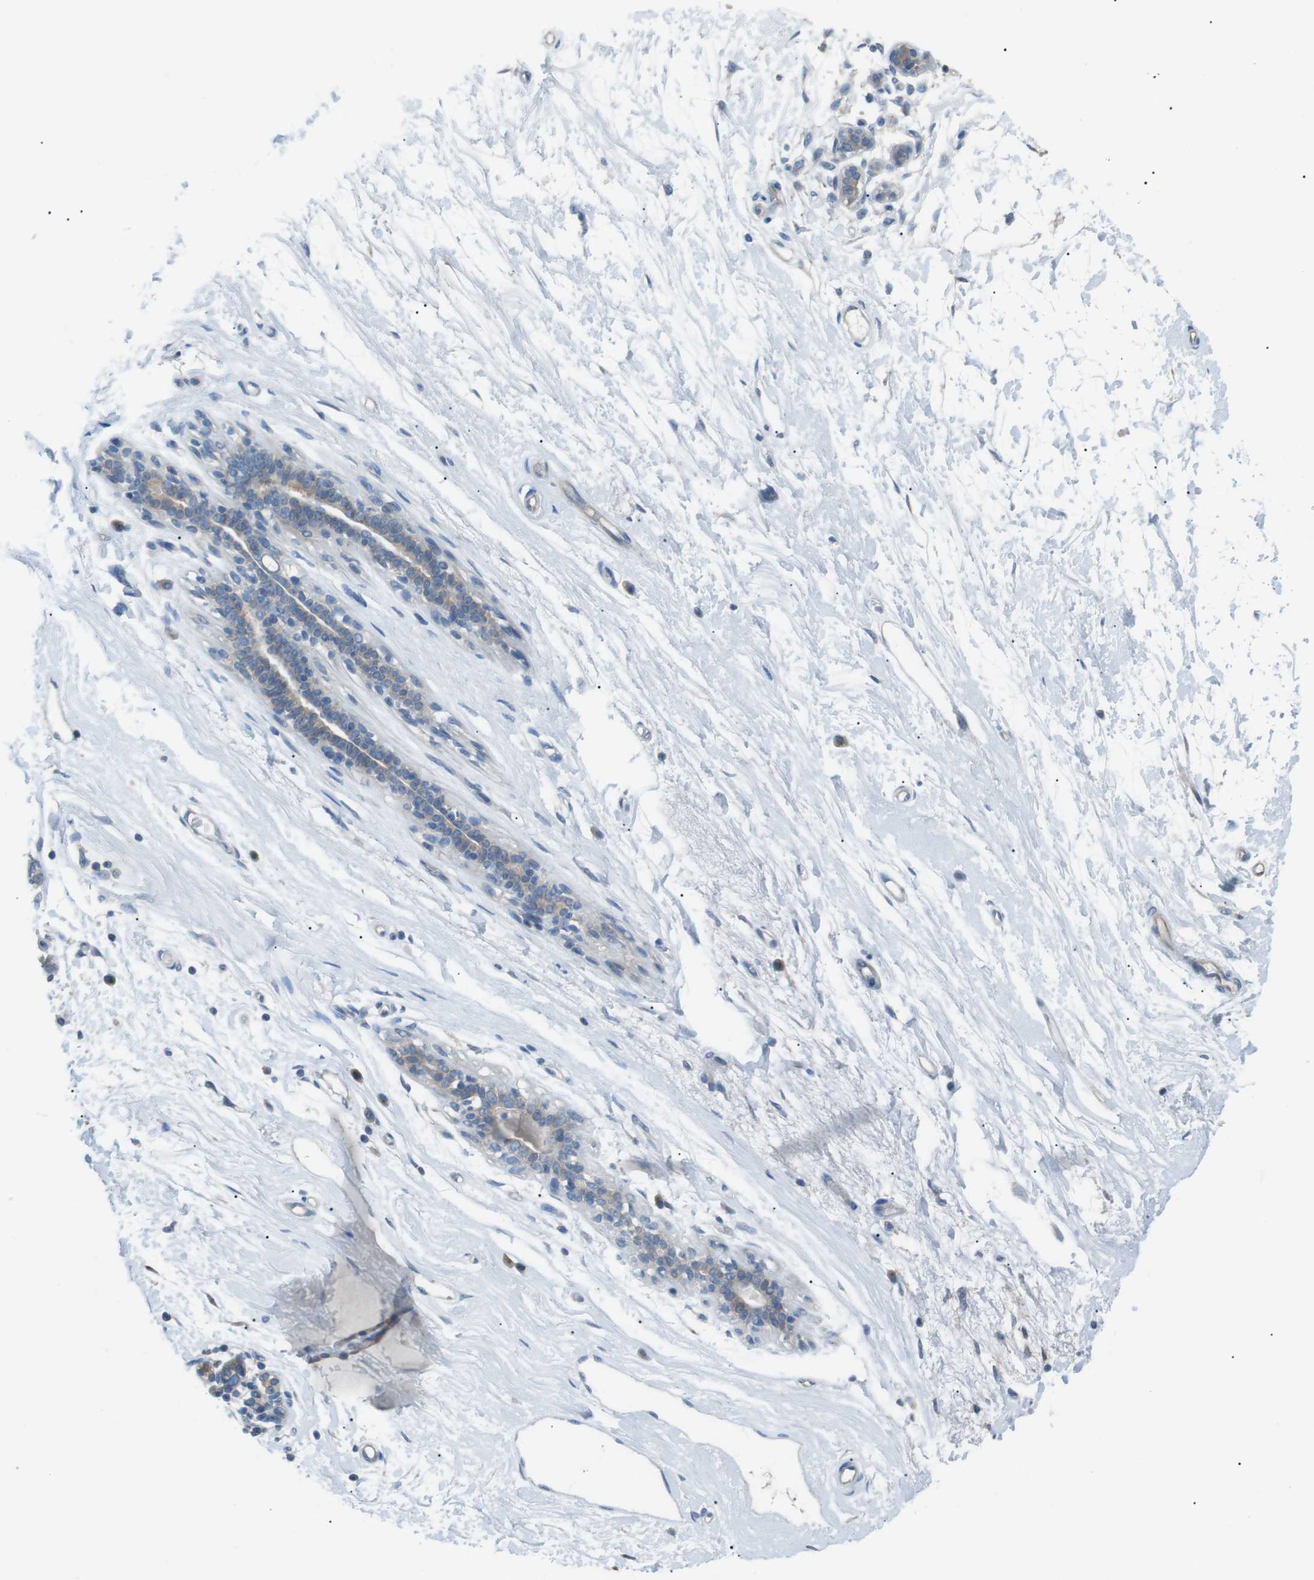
{"staining": {"intensity": "negative", "quantity": "none", "location": "none"}, "tissue": "breast", "cell_type": "Adipocytes", "image_type": "normal", "snomed": [{"axis": "morphology", "description": "Normal tissue, NOS"}, {"axis": "morphology", "description": "Lobular carcinoma"}, {"axis": "topography", "description": "Breast"}], "caption": "This is an IHC micrograph of normal breast. There is no positivity in adipocytes.", "gene": "CDH26", "patient": {"sex": "female", "age": 59}}